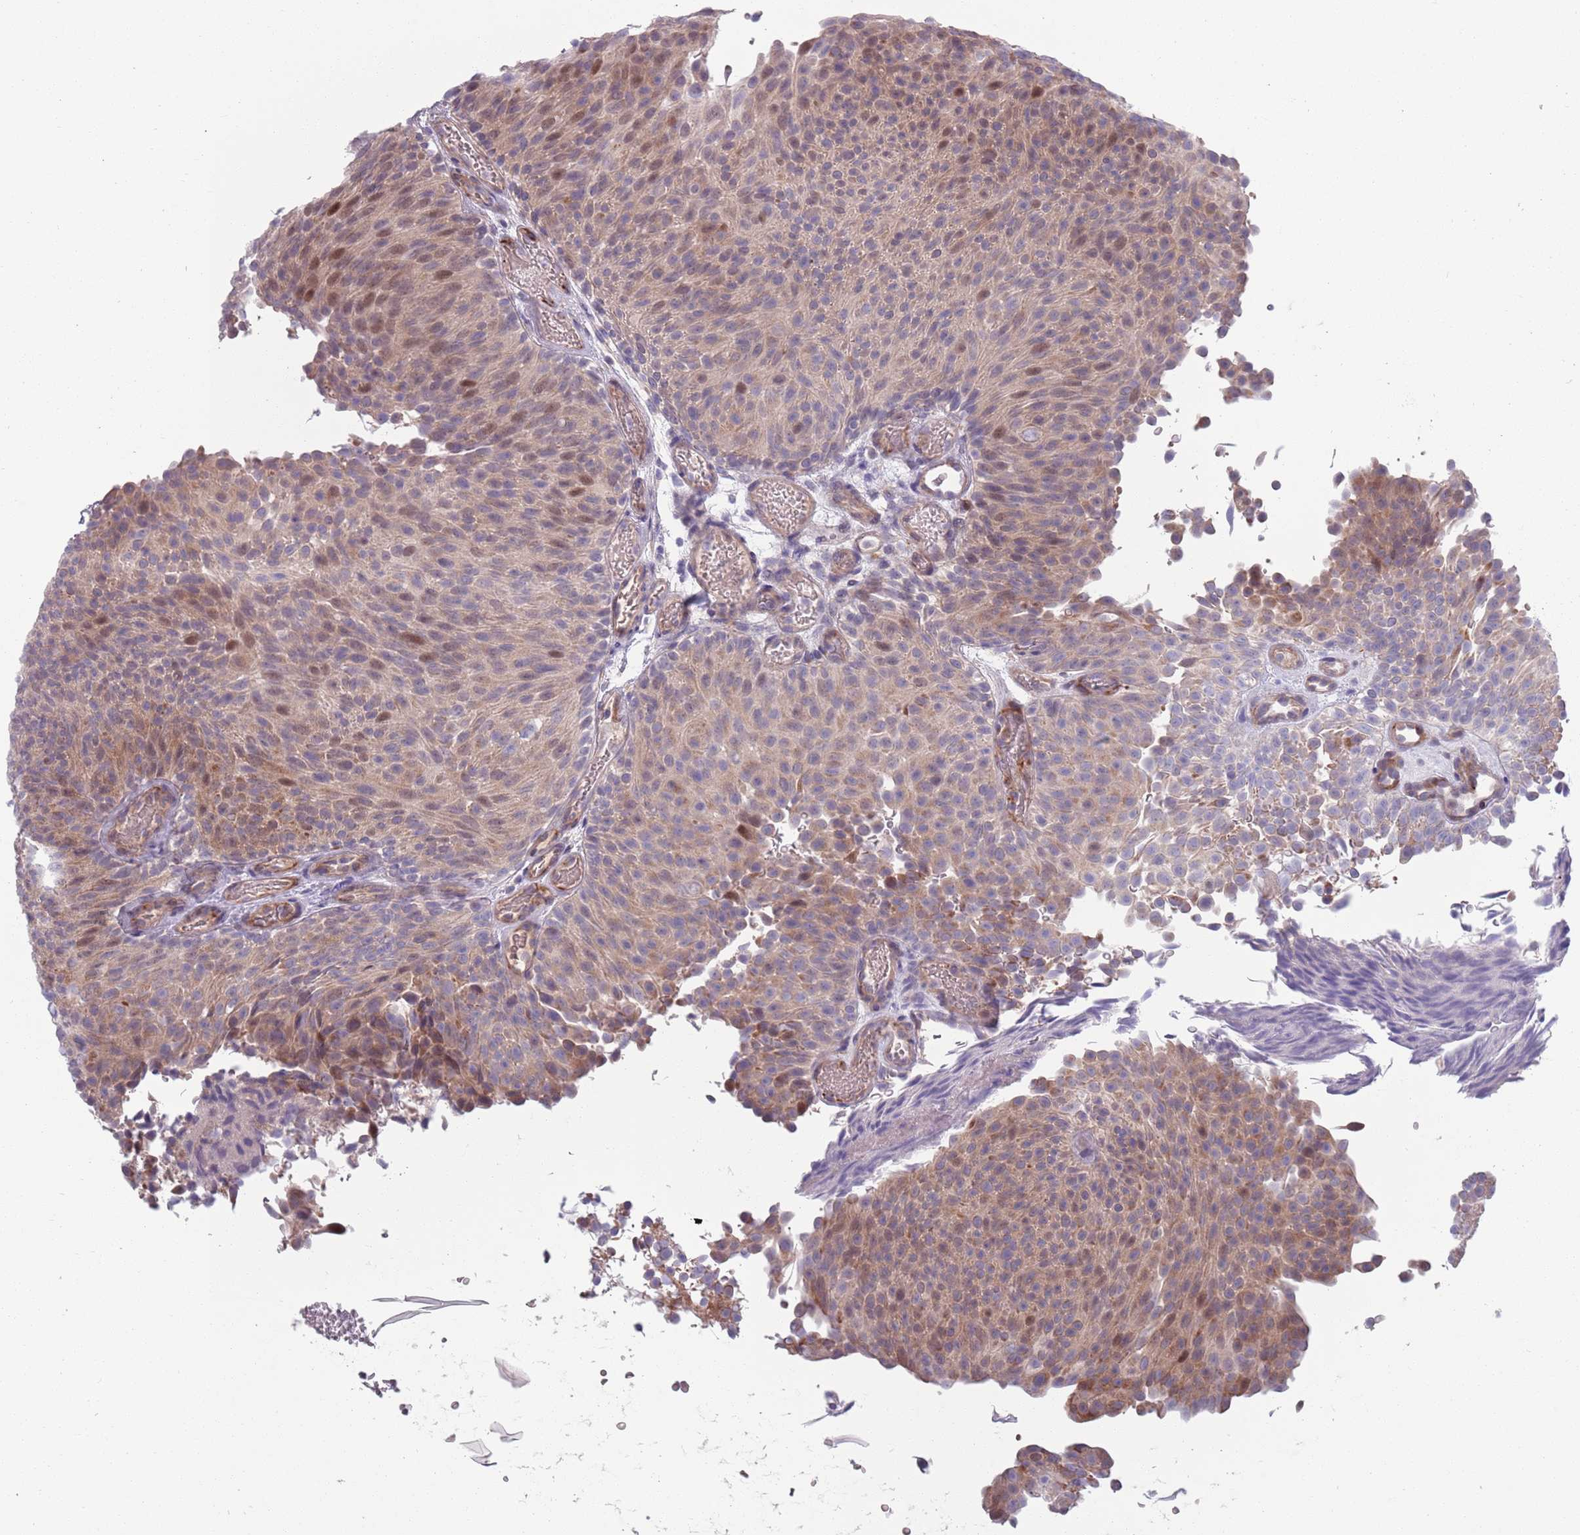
{"staining": {"intensity": "moderate", "quantity": ">75%", "location": "cytoplasmic/membranous,nuclear"}, "tissue": "urothelial cancer", "cell_type": "Tumor cells", "image_type": "cancer", "snomed": [{"axis": "morphology", "description": "Urothelial carcinoma, Low grade"}, {"axis": "topography", "description": "Urinary bladder"}], "caption": "Brown immunohistochemical staining in urothelial carcinoma (low-grade) demonstrates moderate cytoplasmic/membranous and nuclear positivity in approximately >75% of tumor cells. The staining was performed using DAB to visualize the protein expression in brown, while the nuclei were stained in blue with hematoxylin (Magnification: 20x).", "gene": "TYW1", "patient": {"sex": "male", "age": 78}}